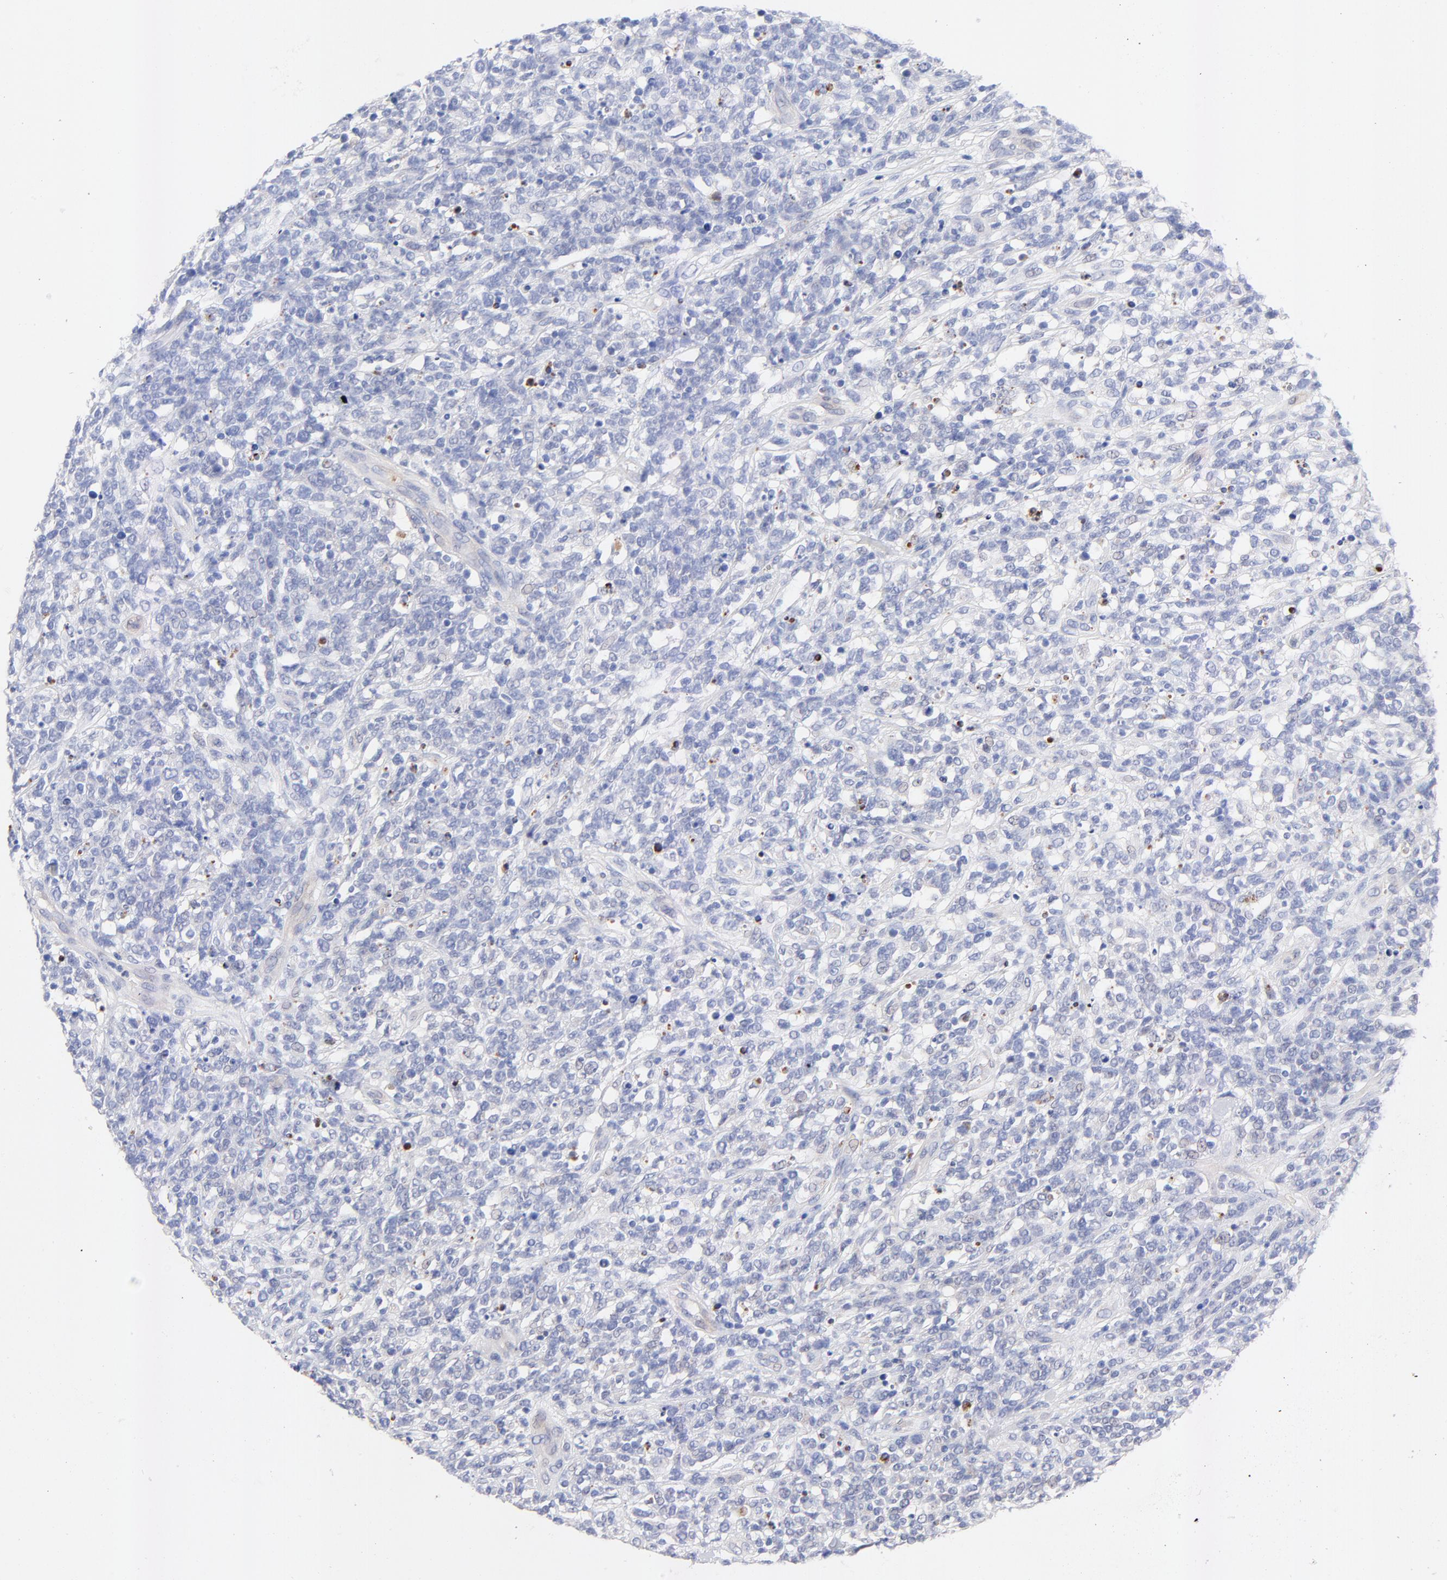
{"staining": {"intensity": "negative", "quantity": "none", "location": "none"}, "tissue": "lymphoma", "cell_type": "Tumor cells", "image_type": "cancer", "snomed": [{"axis": "morphology", "description": "Malignant lymphoma, non-Hodgkin's type, High grade"}, {"axis": "topography", "description": "Lymph node"}], "caption": "Immunohistochemistry image of neoplastic tissue: malignant lymphoma, non-Hodgkin's type (high-grade) stained with DAB reveals no significant protein staining in tumor cells.", "gene": "FAM117B", "patient": {"sex": "female", "age": 73}}